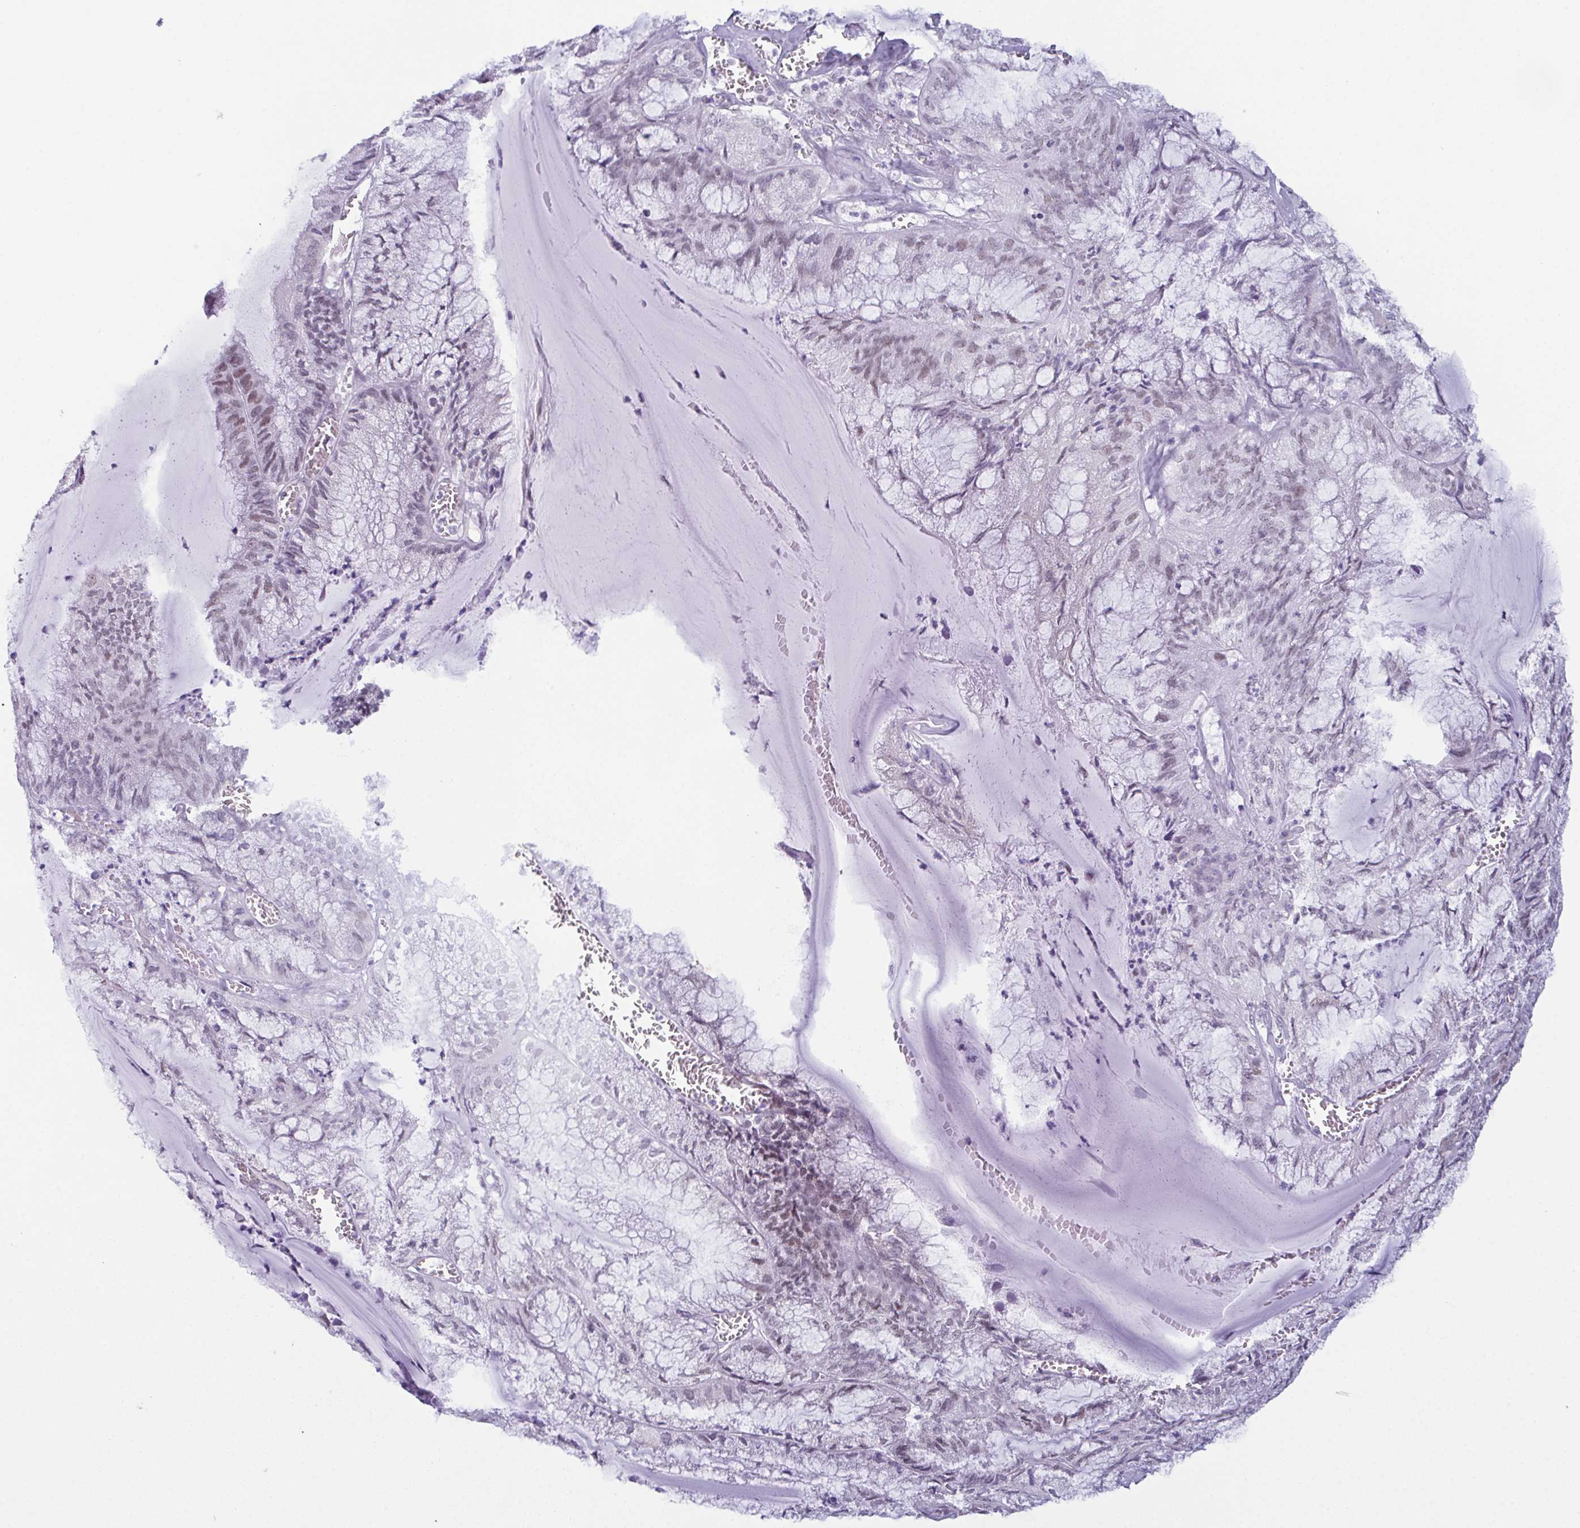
{"staining": {"intensity": "moderate", "quantity": "<25%", "location": "nuclear"}, "tissue": "endometrial cancer", "cell_type": "Tumor cells", "image_type": "cancer", "snomed": [{"axis": "morphology", "description": "Carcinoma, NOS"}, {"axis": "topography", "description": "Endometrium"}], "caption": "The immunohistochemical stain highlights moderate nuclear positivity in tumor cells of endometrial cancer tissue.", "gene": "RBM7", "patient": {"sex": "female", "age": 62}}